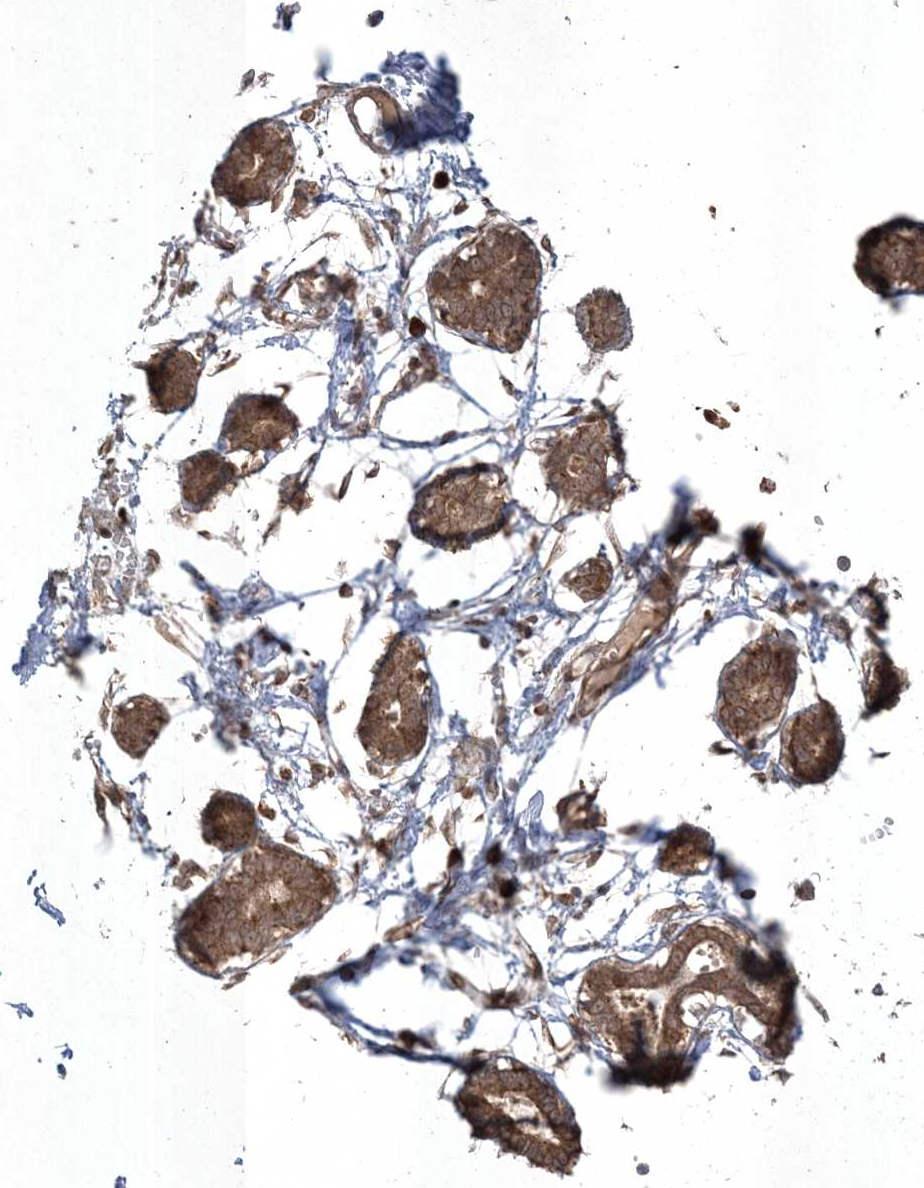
{"staining": {"intensity": "weak", "quantity": ">75%", "location": "cytoplasmic/membranous"}, "tissue": "breast", "cell_type": "Adipocytes", "image_type": "normal", "snomed": [{"axis": "morphology", "description": "Normal tissue, NOS"}, {"axis": "topography", "description": "Breast"}], "caption": "Brown immunohistochemical staining in normal breast exhibits weak cytoplasmic/membranous positivity in approximately >75% of adipocytes. The staining is performed using DAB (3,3'-diaminobenzidine) brown chromogen to label protein expression. The nuclei are counter-stained blue using hematoxylin.", "gene": "RRAS", "patient": {"sex": "female", "age": 27}}